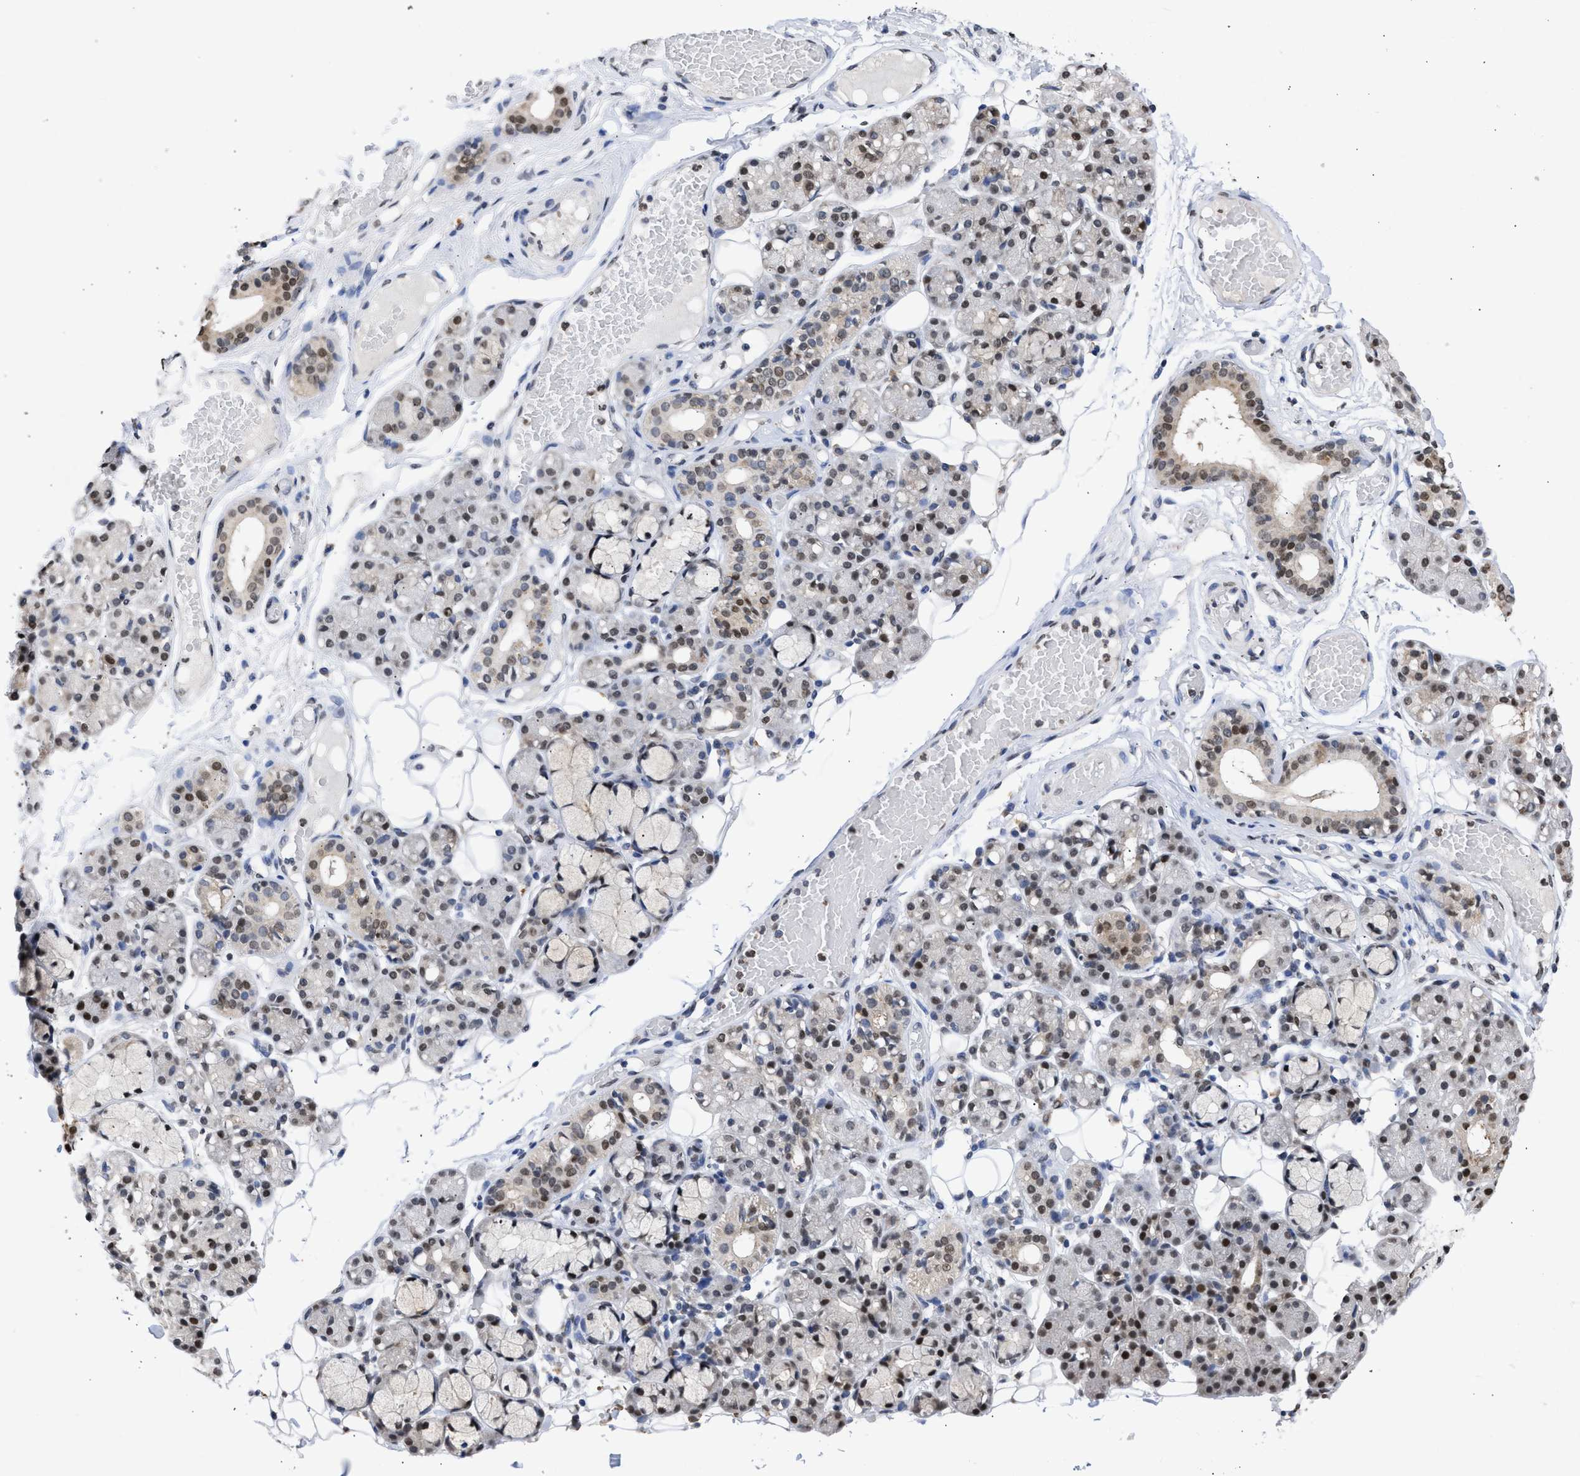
{"staining": {"intensity": "moderate", "quantity": ">75%", "location": "cytoplasmic/membranous,nuclear"}, "tissue": "salivary gland", "cell_type": "Glandular cells", "image_type": "normal", "snomed": [{"axis": "morphology", "description": "Normal tissue, NOS"}, {"axis": "topography", "description": "Salivary gland"}], "caption": "Immunohistochemical staining of normal salivary gland shows medium levels of moderate cytoplasmic/membranous,nuclear staining in approximately >75% of glandular cells. (IHC, brightfield microscopy, high magnification).", "gene": "NUP35", "patient": {"sex": "male", "age": 63}}